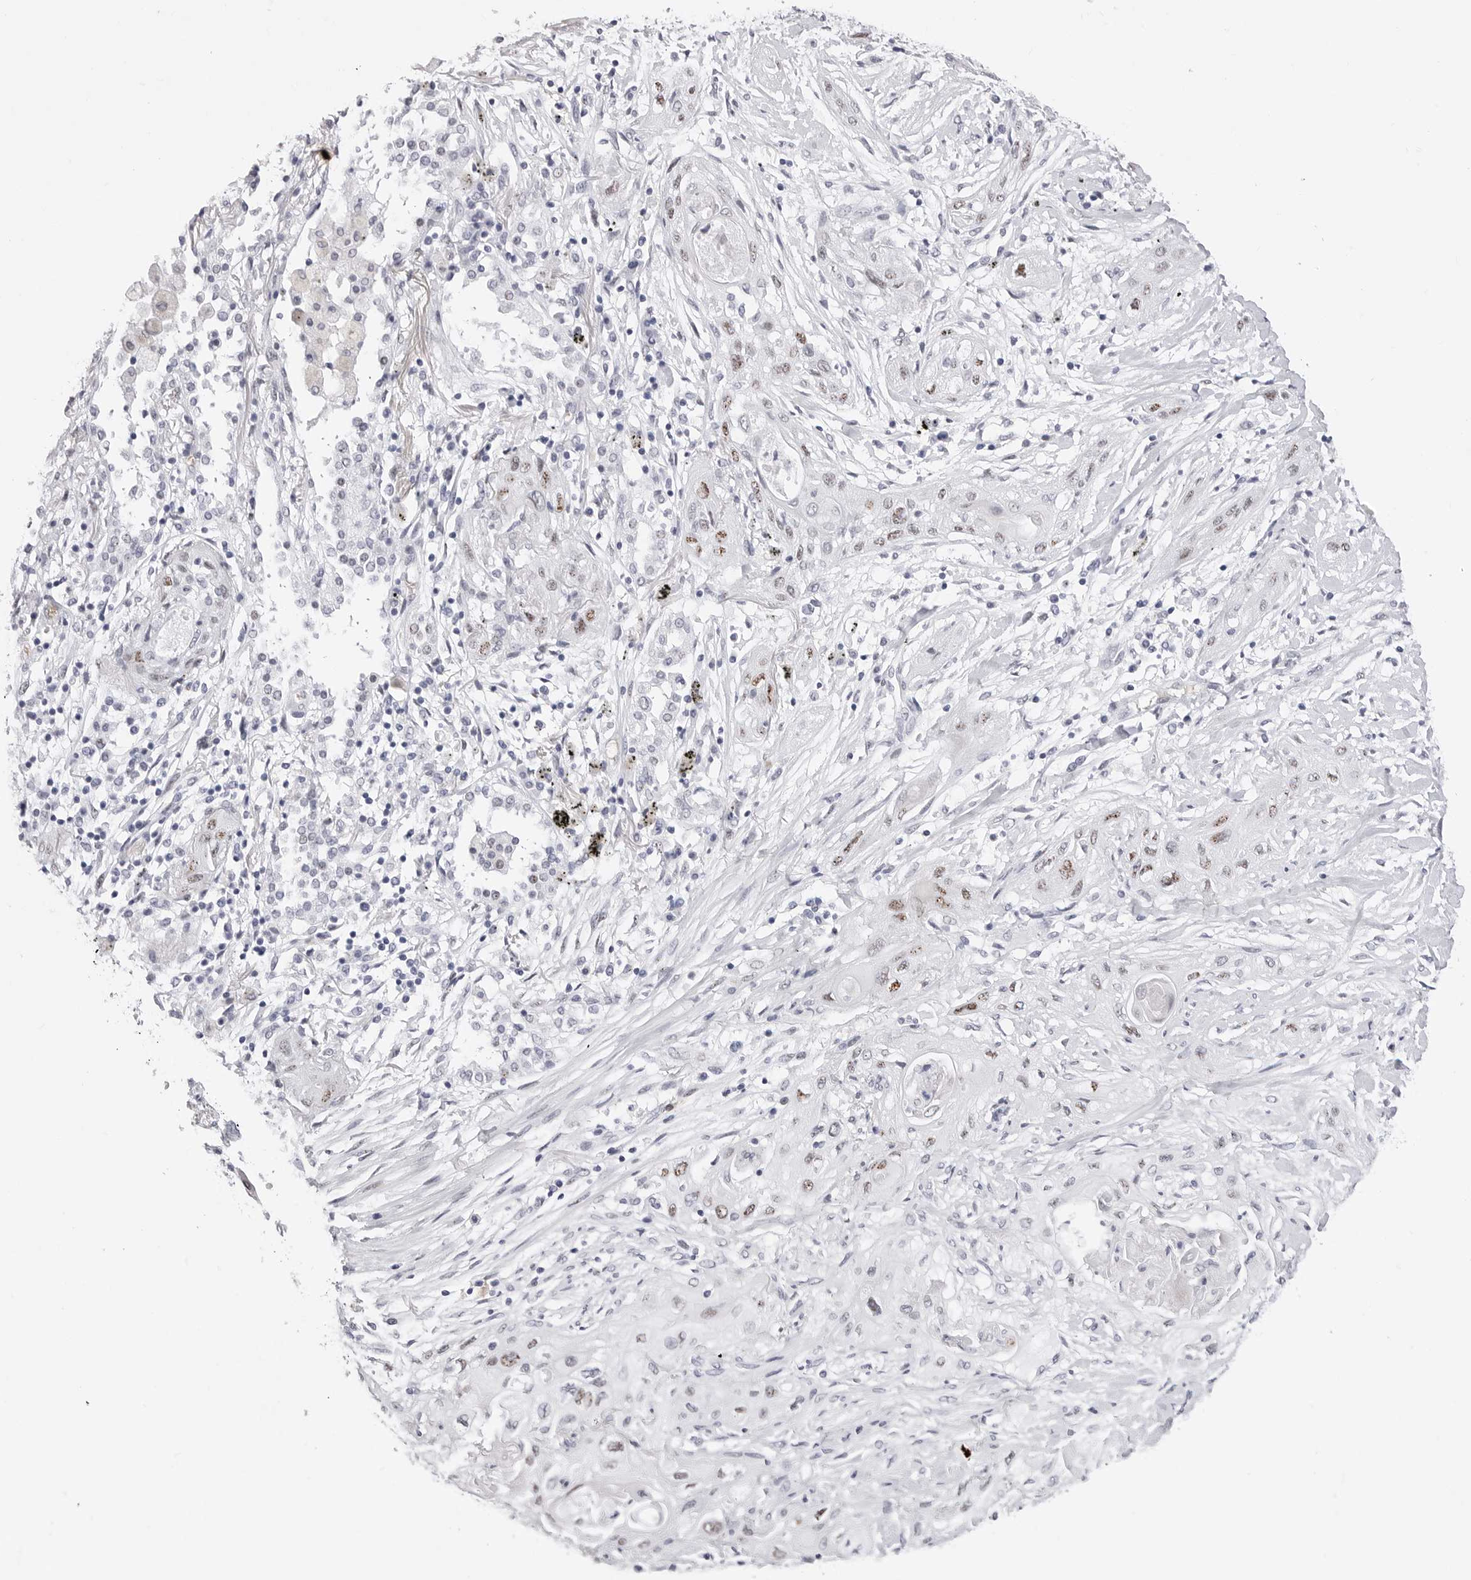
{"staining": {"intensity": "moderate", "quantity": "<25%", "location": "nuclear"}, "tissue": "lung cancer", "cell_type": "Tumor cells", "image_type": "cancer", "snomed": [{"axis": "morphology", "description": "Squamous cell carcinoma, NOS"}, {"axis": "topography", "description": "Lung"}], "caption": "Immunohistochemistry (IHC) image of neoplastic tissue: human lung squamous cell carcinoma stained using IHC shows low levels of moderate protein expression localized specifically in the nuclear of tumor cells, appearing as a nuclear brown color.", "gene": "TSSK1B", "patient": {"sex": "female", "age": 47}}